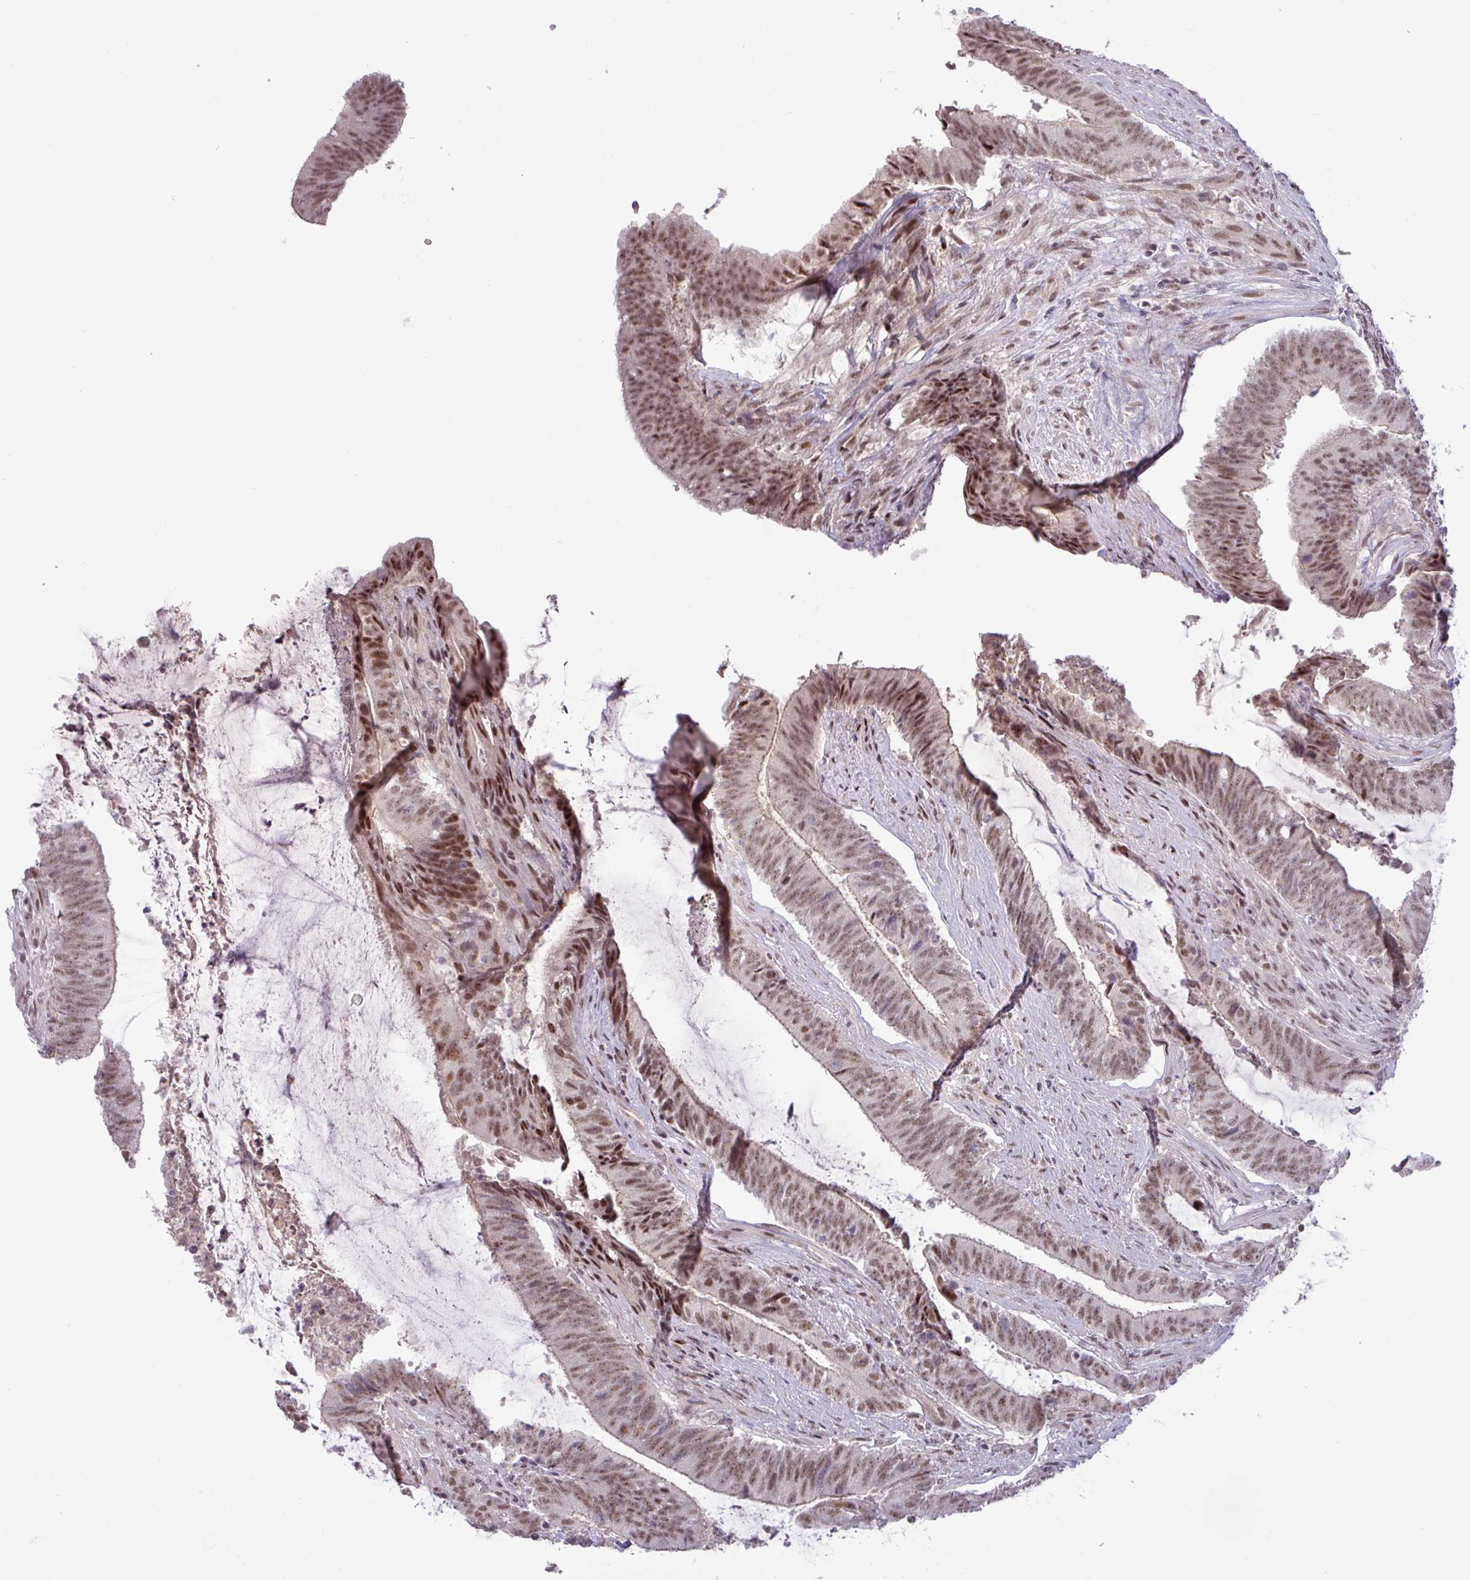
{"staining": {"intensity": "moderate", "quantity": ">75%", "location": "nuclear"}, "tissue": "colorectal cancer", "cell_type": "Tumor cells", "image_type": "cancer", "snomed": [{"axis": "morphology", "description": "Adenocarcinoma, NOS"}, {"axis": "topography", "description": "Colon"}], "caption": "A high-resolution micrograph shows immunohistochemistry (IHC) staining of colorectal cancer (adenocarcinoma), which displays moderate nuclear positivity in about >75% of tumor cells. Using DAB (3,3'-diaminobenzidine) (brown) and hematoxylin (blue) stains, captured at high magnification using brightfield microscopy.", "gene": "PTPN20", "patient": {"sex": "female", "age": 43}}